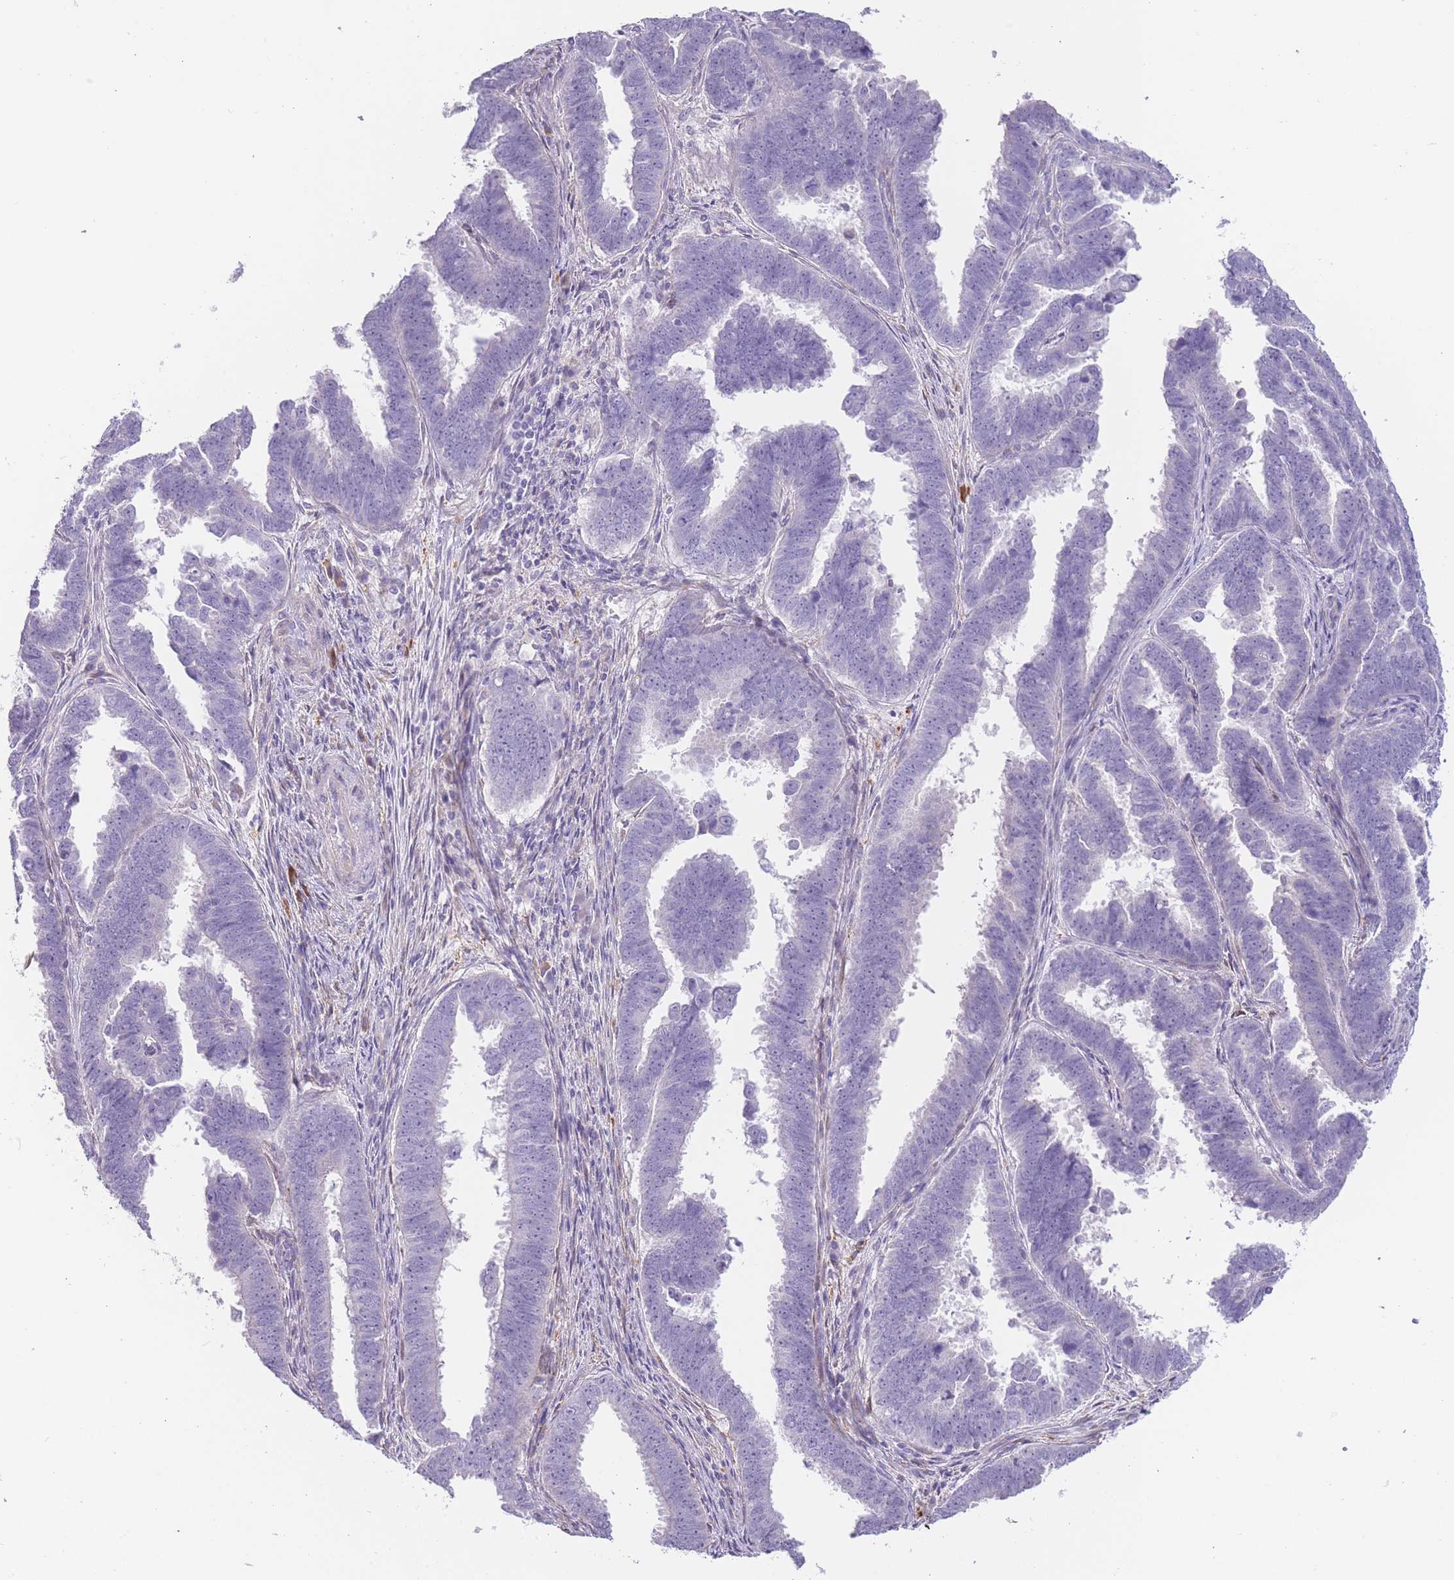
{"staining": {"intensity": "negative", "quantity": "none", "location": "none"}, "tissue": "endometrial cancer", "cell_type": "Tumor cells", "image_type": "cancer", "snomed": [{"axis": "morphology", "description": "Adenocarcinoma, NOS"}, {"axis": "topography", "description": "Endometrium"}], "caption": "Immunohistochemical staining of human endometrial adenocarcinoma reveals no significant staining in tumor cells.", "gene": "IMPG1", "patient": {"sex": "female", "age": 75}}